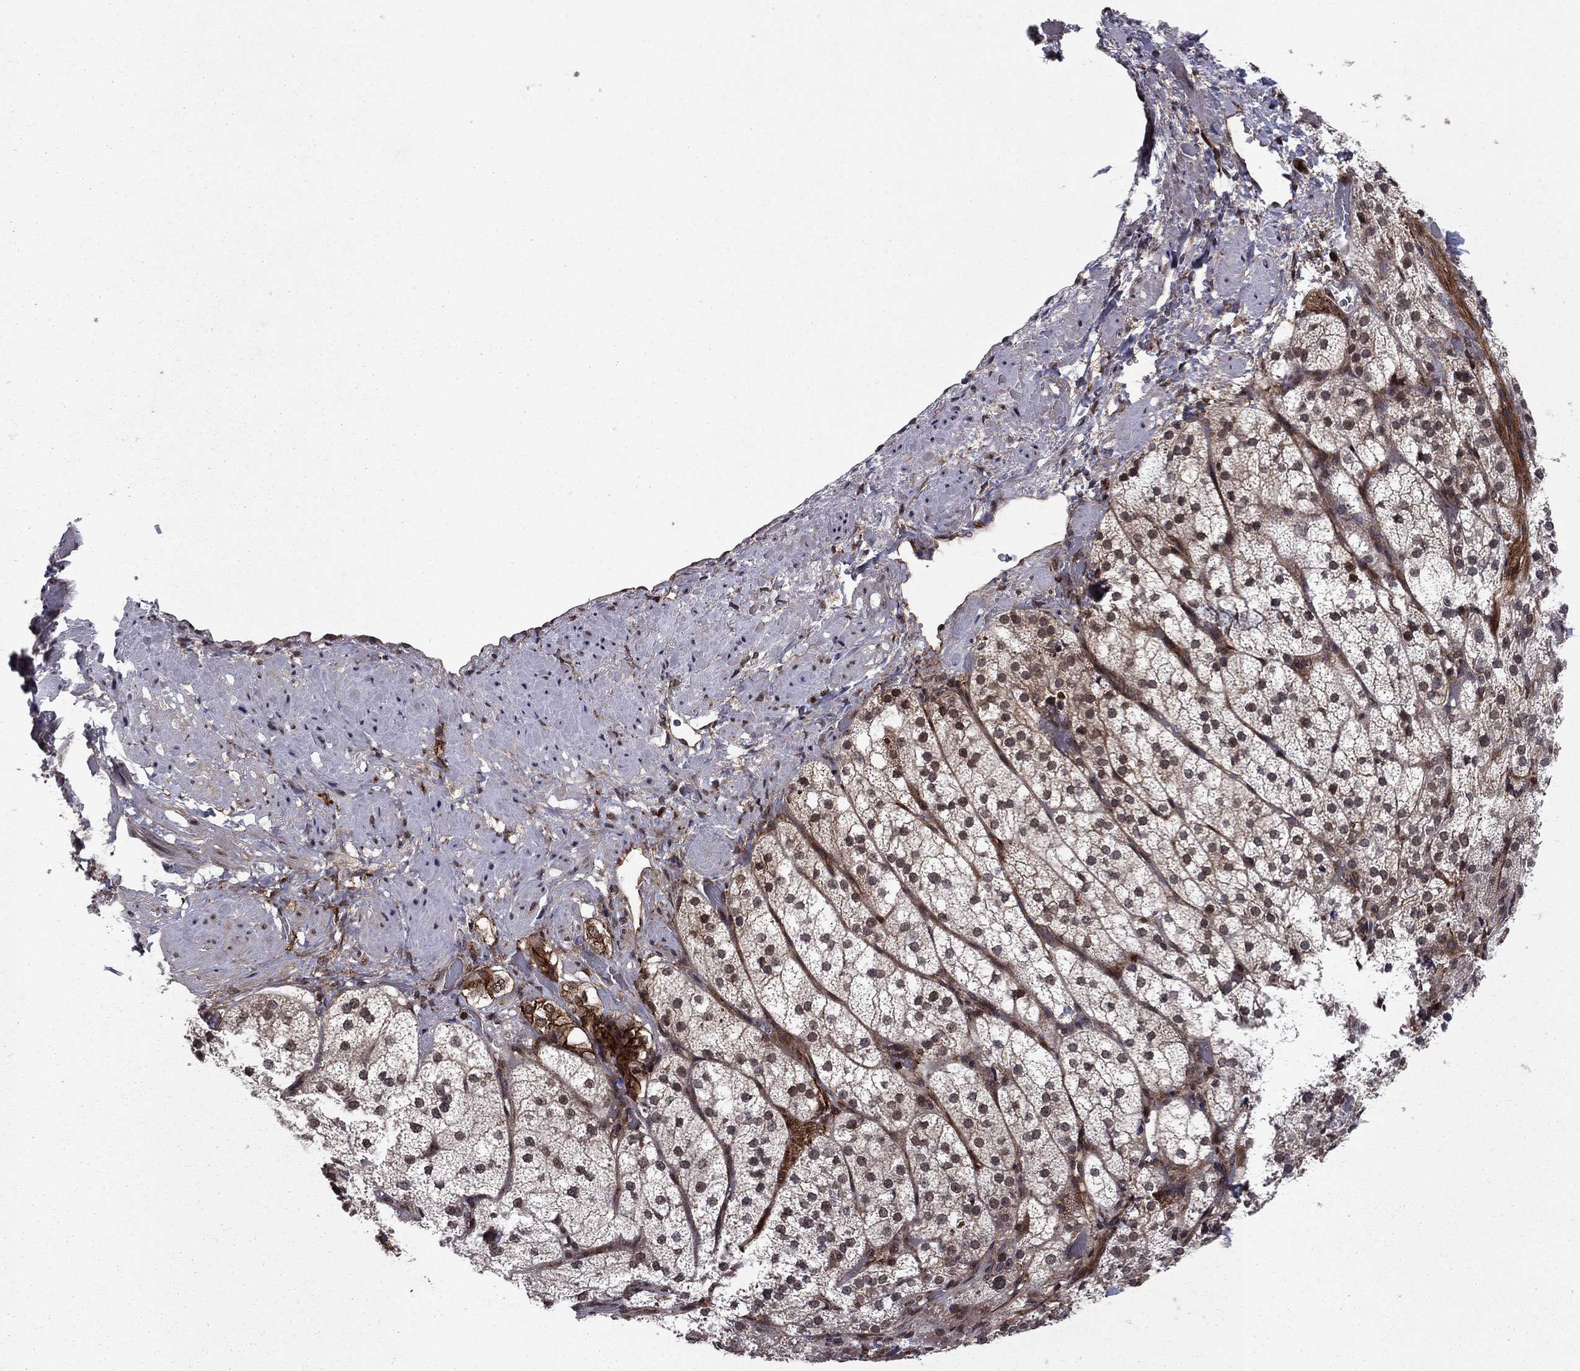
{"staining": {"intensity": "moderate", "quantity": "25%-75%", "location": "cytoplasmic/membranous,nuclear"}, "tissue": "adrenal gland", "cell_type": "Glandular cells", "image_type": "normal", "snomed": [{"axis": "morphology", "description": "Normal tissue, NOS"}, {"axis": "topography", "description": "Adrenal gland"}], "caption": "An immunohistochemistry micrograph of unremarkable tissue is shown. Protein staining in brown labels moderate cytoplasmic/membranous,nuclear positivity in adrenal gland within glandular cells. (IHC, brightfield microscopy, high magnification).", "gene": "SSX2IP", "patient": {"sex": "female", "age": 60}}